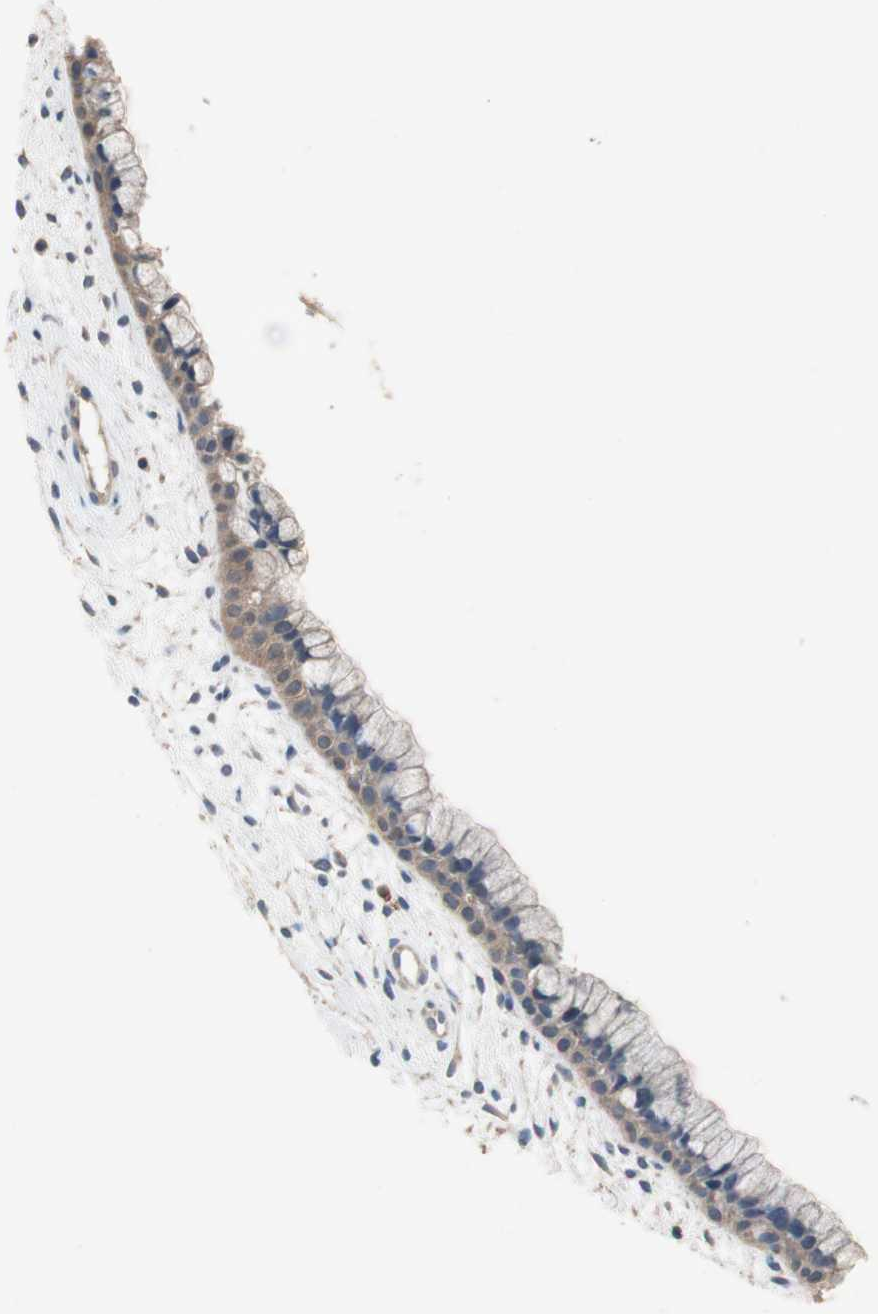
{"staining": {"intensity": "weak", "quantity": ">75%", "location": "cytoplasmic/membranous"}, "tissue": "cervix", "cell_type": "Glandular cells", "image_type": "normal", "snomed": [{"axis": "morphology", "description": "Normal tissue, NOS"}, {"axis": "topography", "description": "Cervix"}], "caption": "Immunohistochemistry (IHC) of unremarkable human cervix shows low levels of weak cytoplasmic/membranous expression in about >75% of glandular cells. (DAB (3,3'-diaminobenzidine) IHC, brown staining for protein, blue staining for nuclei).", "gene": "ADAP1", "patient": {"sex": "female", "age": 39}}